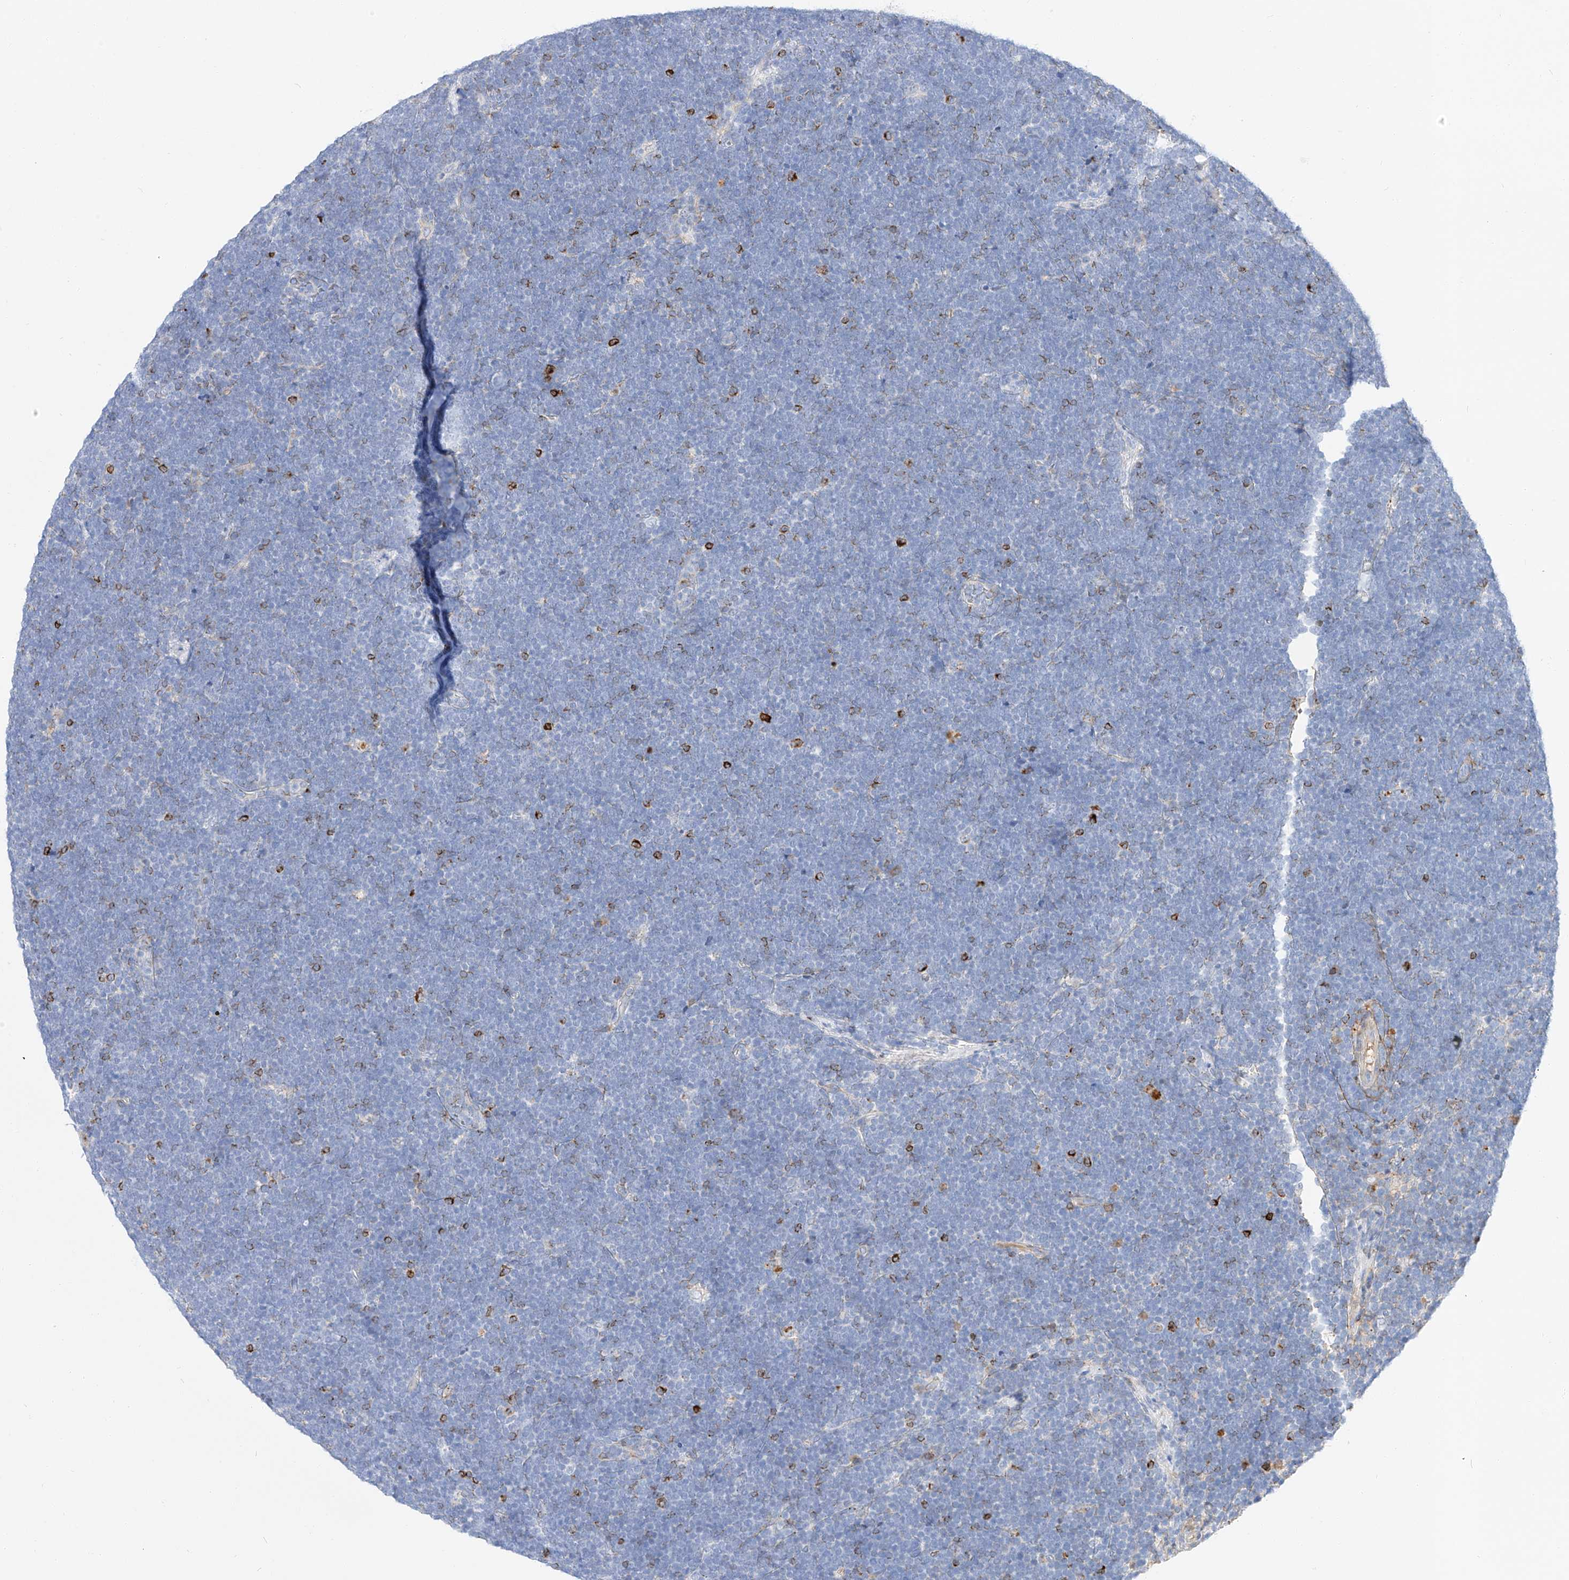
{"staining": {"intensity": "negative", "quantity": "none", "location": "none"}, "tissue": "lymphoma", "cell_type": "Tumor cells", "image_type": "cancer", "snomed": [{"axis": "morphology", "description": "Malignant lymphoma, non-Hodgkin's type, High grade"}, {"axis": "topography", "description": "Lymph node"}], "caption": "Immunohistochemical staining of high-grade malignant lymphoma, non-Hodgkin's type demonstrates no significant expression in tumor cells.", "gene": "MAP7", "patient": {"sex": "male", "age": 13}}